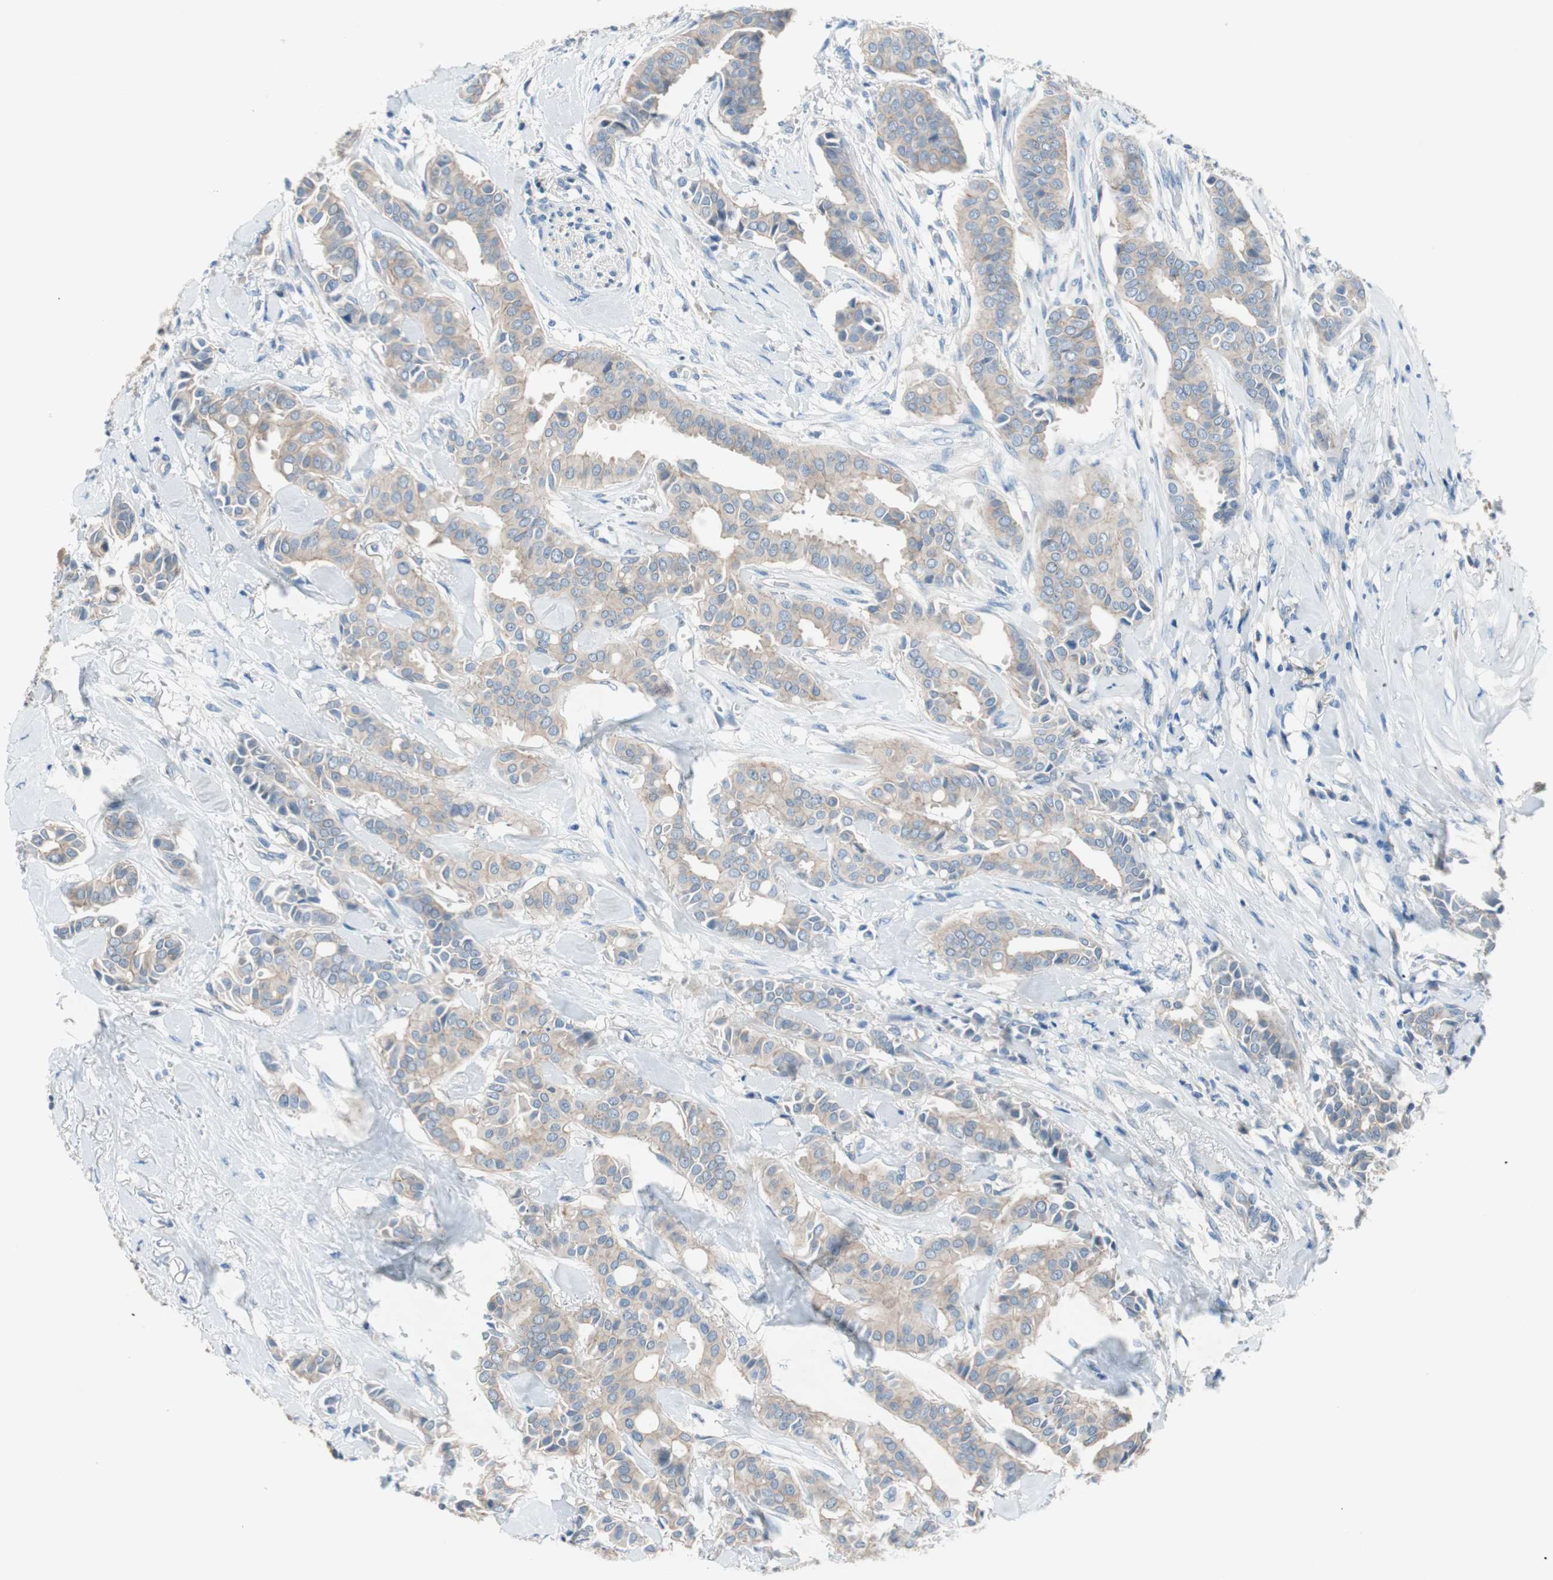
{"staining": {"intensity": "weak", "quantity": "25%-75%", "location": "cytoplasmic/membranous"}, "tissue": "head and neck cancer", "cell_type": "Tumor cells", "image_type": "cancer", "snomed": [{"axis": "morphology", "description": "Adenocarcinoma, NOS"}, {"axis": "topography", "description": "Salivary gland"}, {"axis": "topography", "description": "Head-Neck"}], "caption": "Human head and neck cancer (adenocarcinoma) stained with a brown dye displays weak cytoplasmic/membranous positive positivity in about 25%-75% of tumor cells.", "gene": "GLUL", "patient": {"sex": "female", "age": 59}}